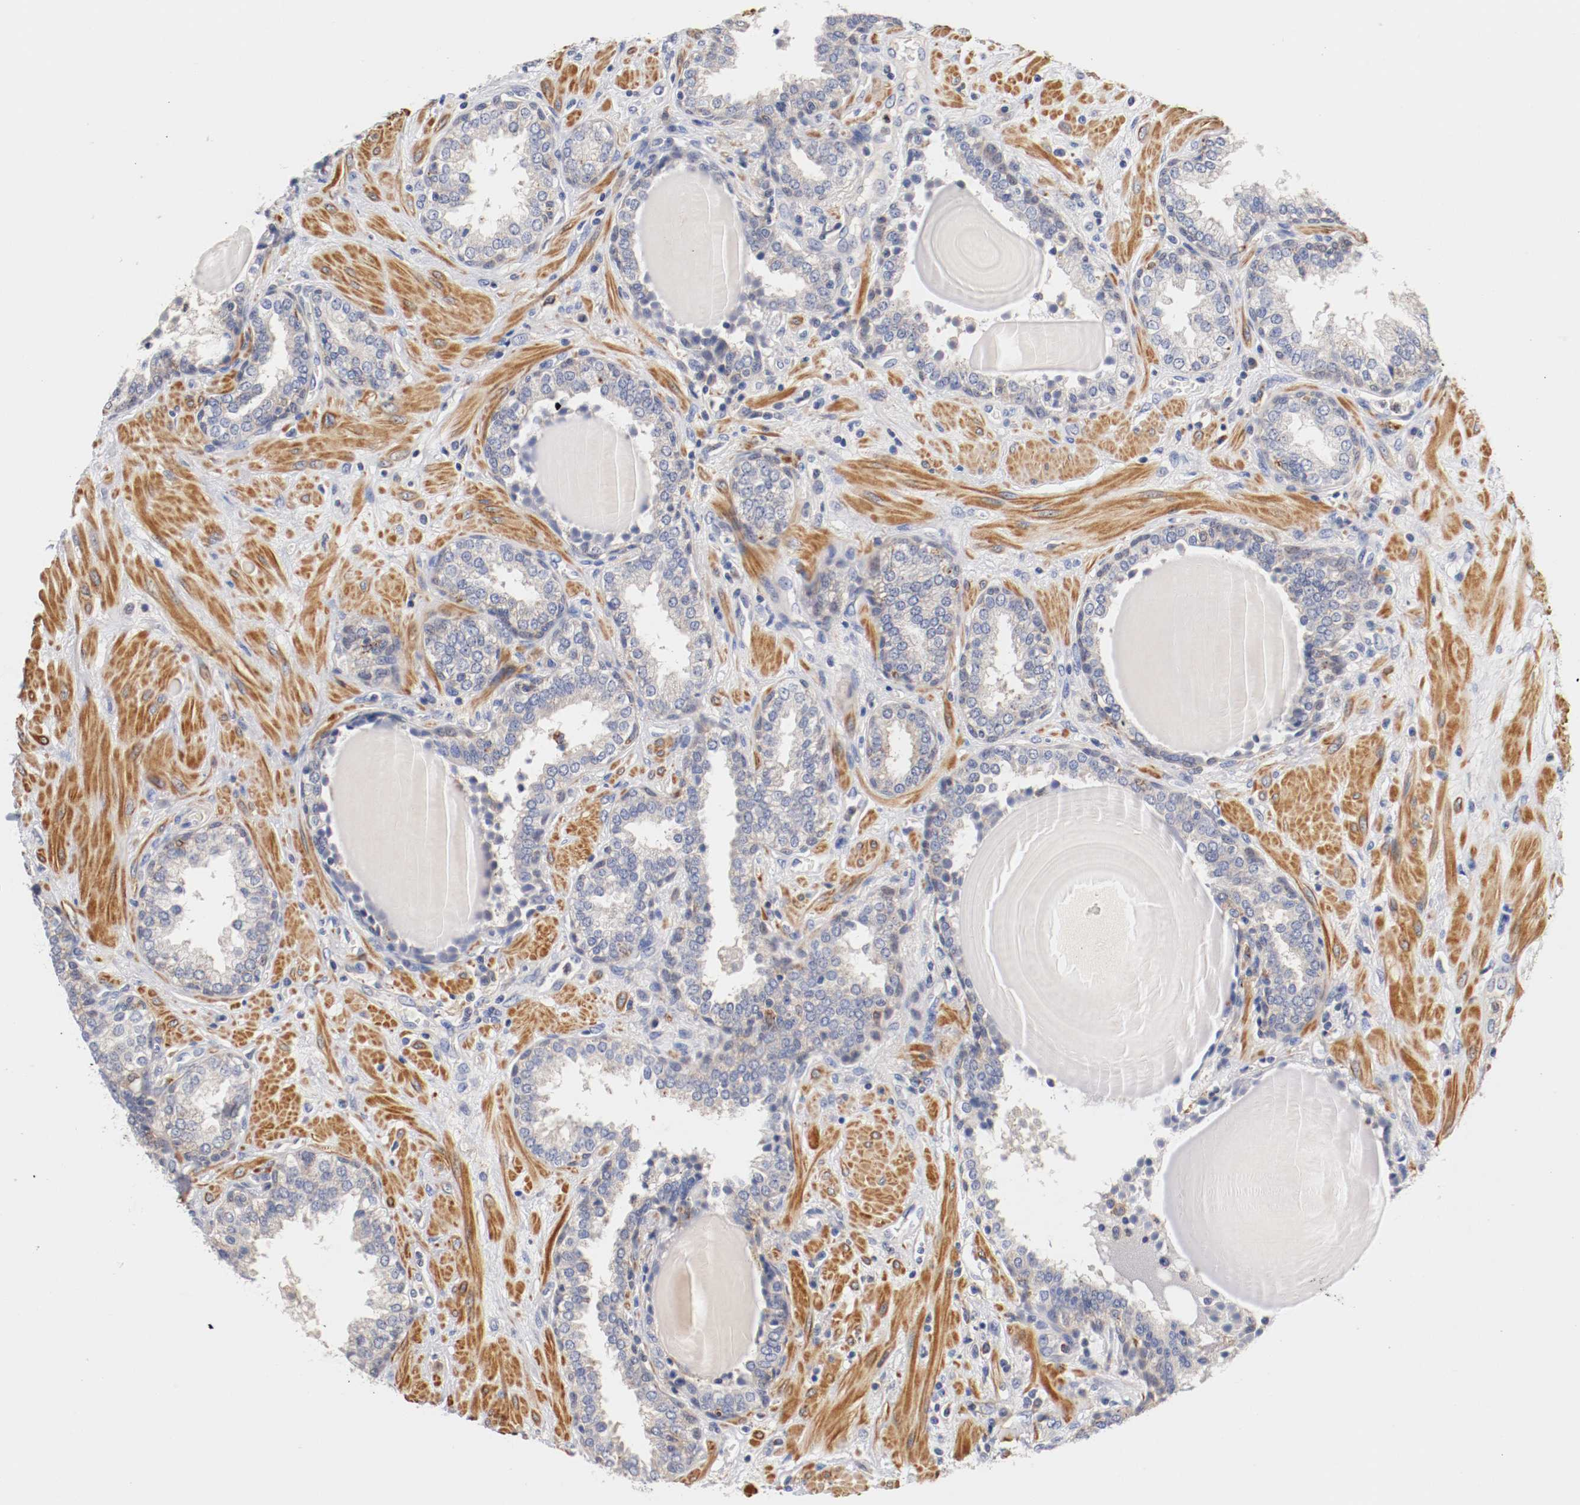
{"staining": {"intensity": "moderate", "quantity": ">75%", "location": "cytoplasmic/membranous"}, "tissue": "prostate", "cell_type": "Glandular cells", "image_type": "normal", "snomed": [{"axis": "morphology", "description": "Normal tissue, NOS"}, {"axis": "topography", "description": "Prostate"}], "caption": "Prostate stained with a brown dye demonstrates moderate cytoplasmic/membranous positive expression in approximately >75% of glandular cells.", "gene": "SEMA5A", "patient": {"sex": "male", "age": 51}}